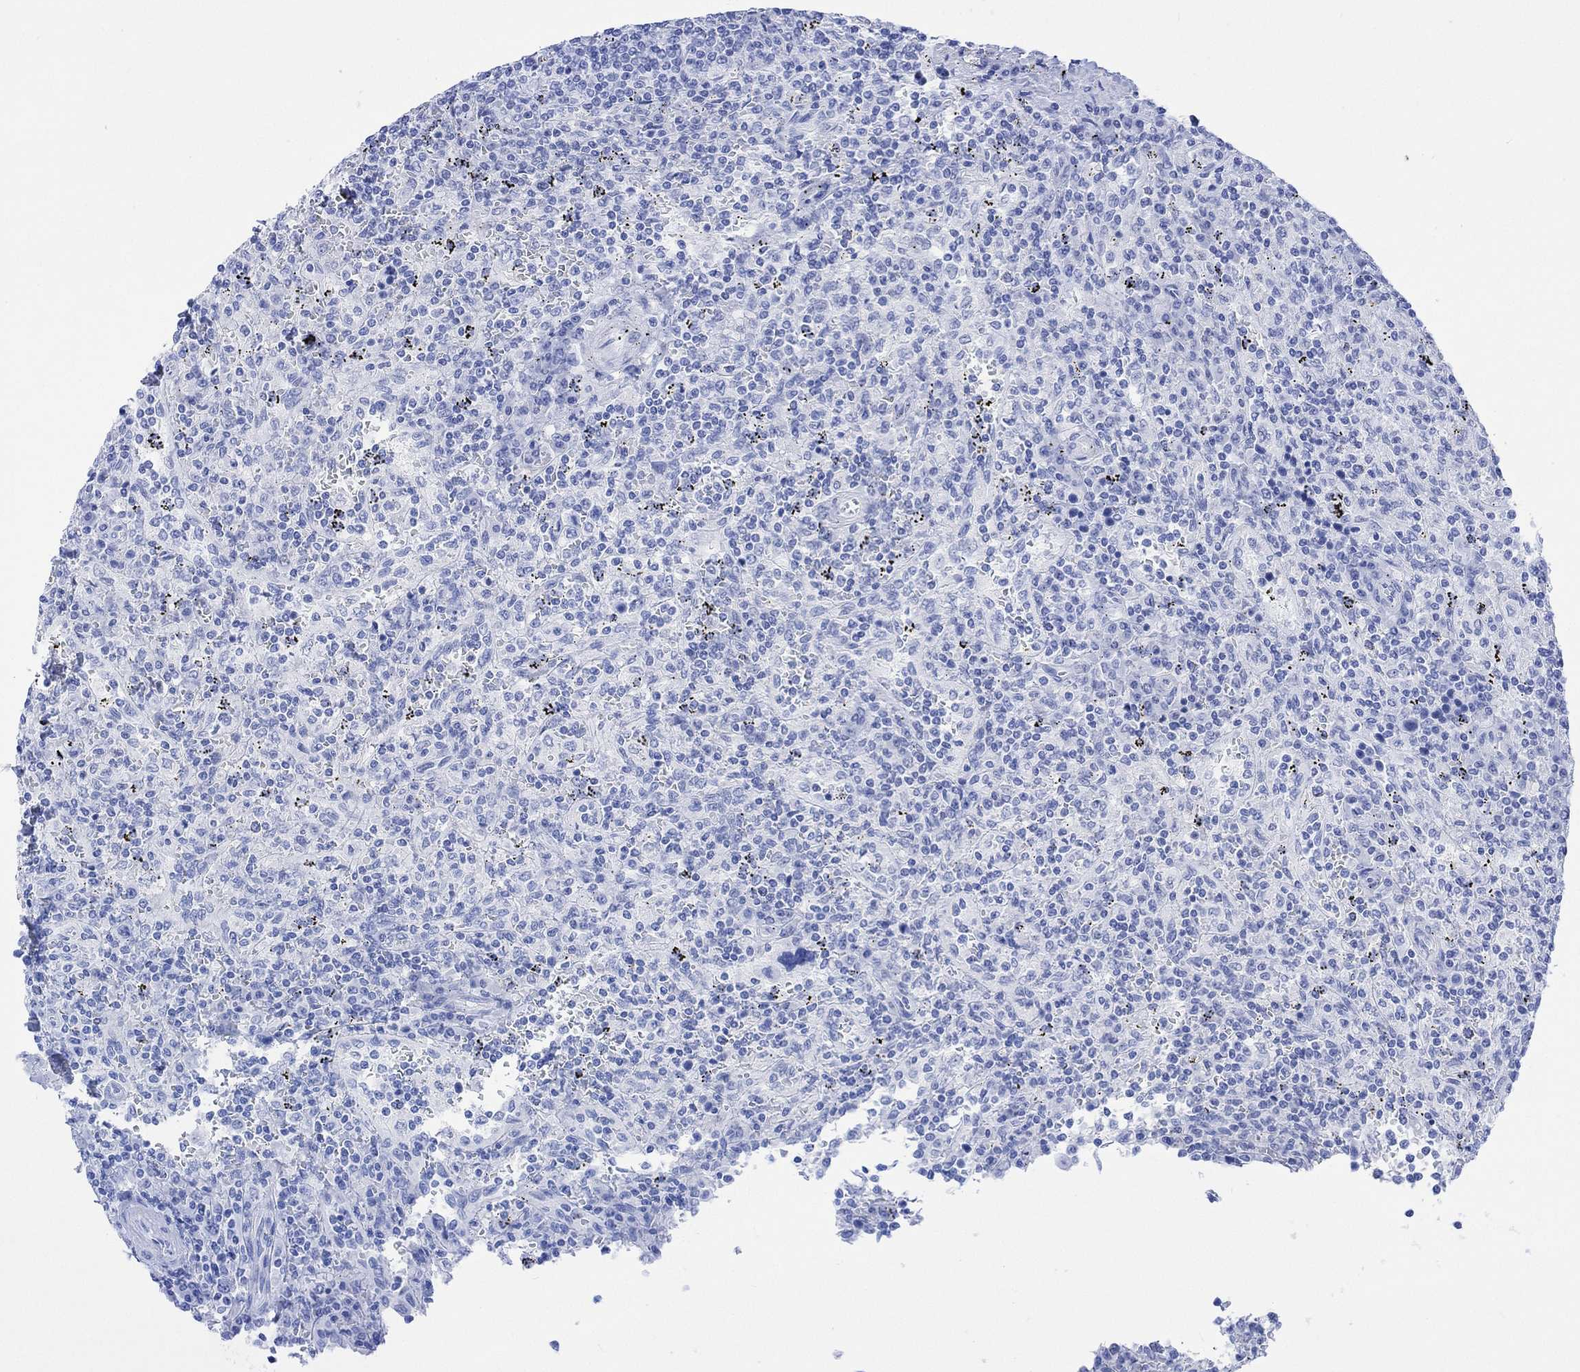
{"staining": {"intensity": "negative", "quantity": "none", "location": "none"}, "tissue": "lymphoma", "cell_type": "Tumor cells", "image_type": "cancer", "snomed": [{"axis": "morphology", "description": "Malignant lymphoma, non-Hodgkin's type, Low grade"}, {"axis": "topography", "description": "Spleen"}], "caption": "DAB immunohistochemical staining of human low-grade malignant lymphoma, non-Hodgkin's type shows no significant positivity in tumor cells.", "gene": "CELF4", "patient": {"sex": "male", "age": 62}}